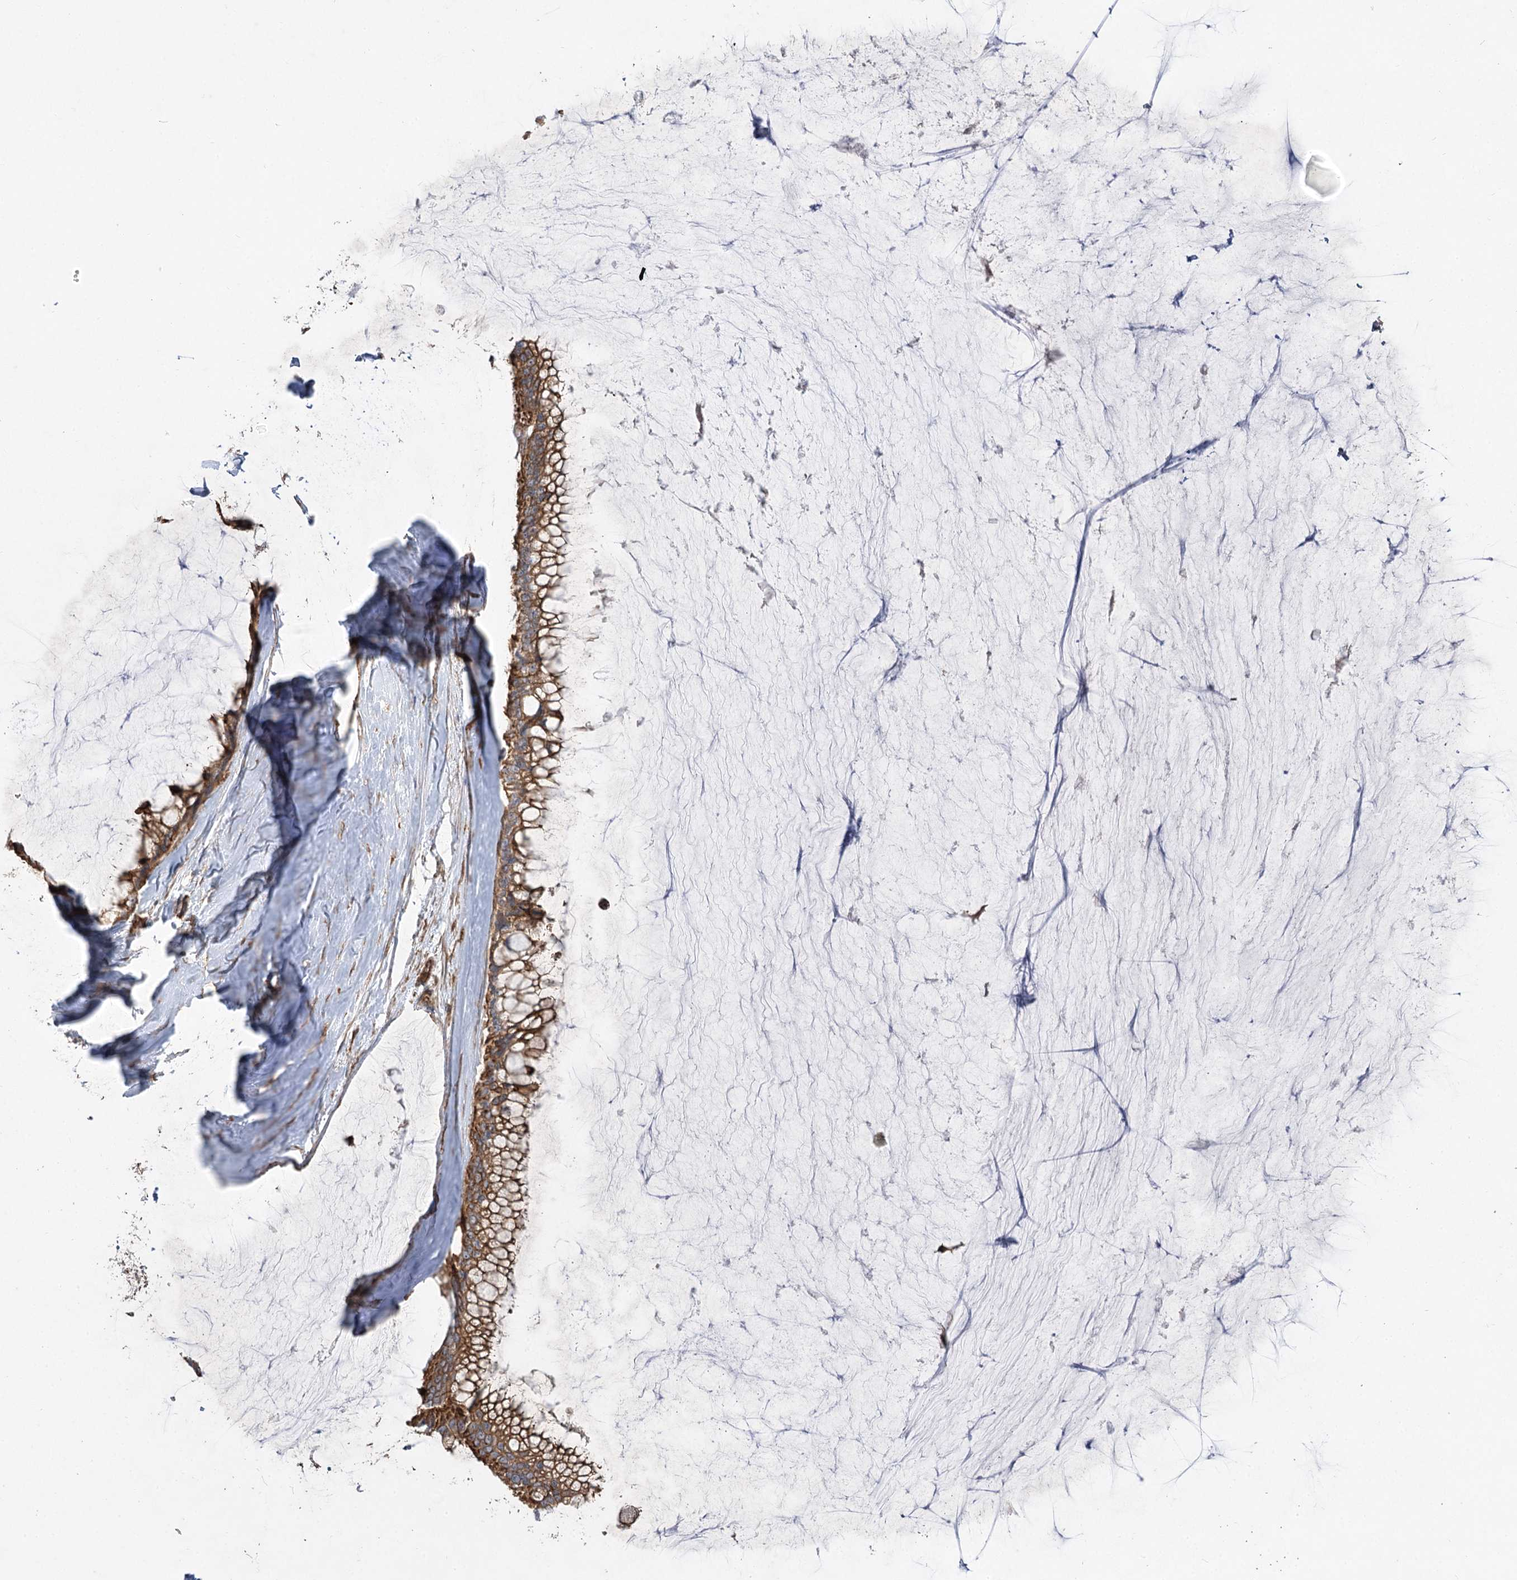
{"staining": {"intensity": "moderate", "quantity": ">75%", "location": "cytoplasmic/membranous"}, "tissue": "ovarian cancer", "cell_type": "Tumor cells", "image_type": "cancer", "snomed": [{"axis": "morphology", "description": "Cystadenocarcinoma, mucinous, NOS"}, {"axis": "topography", "description": "Ovary"}], "caption": "Immunohistochemical staining of human ovarian cancer reveals medium levels of moderate cytoplasmic/membranous positivity in approximately >75% of tumor cells. Nuclei are stained in blue.", "gene": "SH3BP5L", "patient": {"sex": "female", "age": 39}}